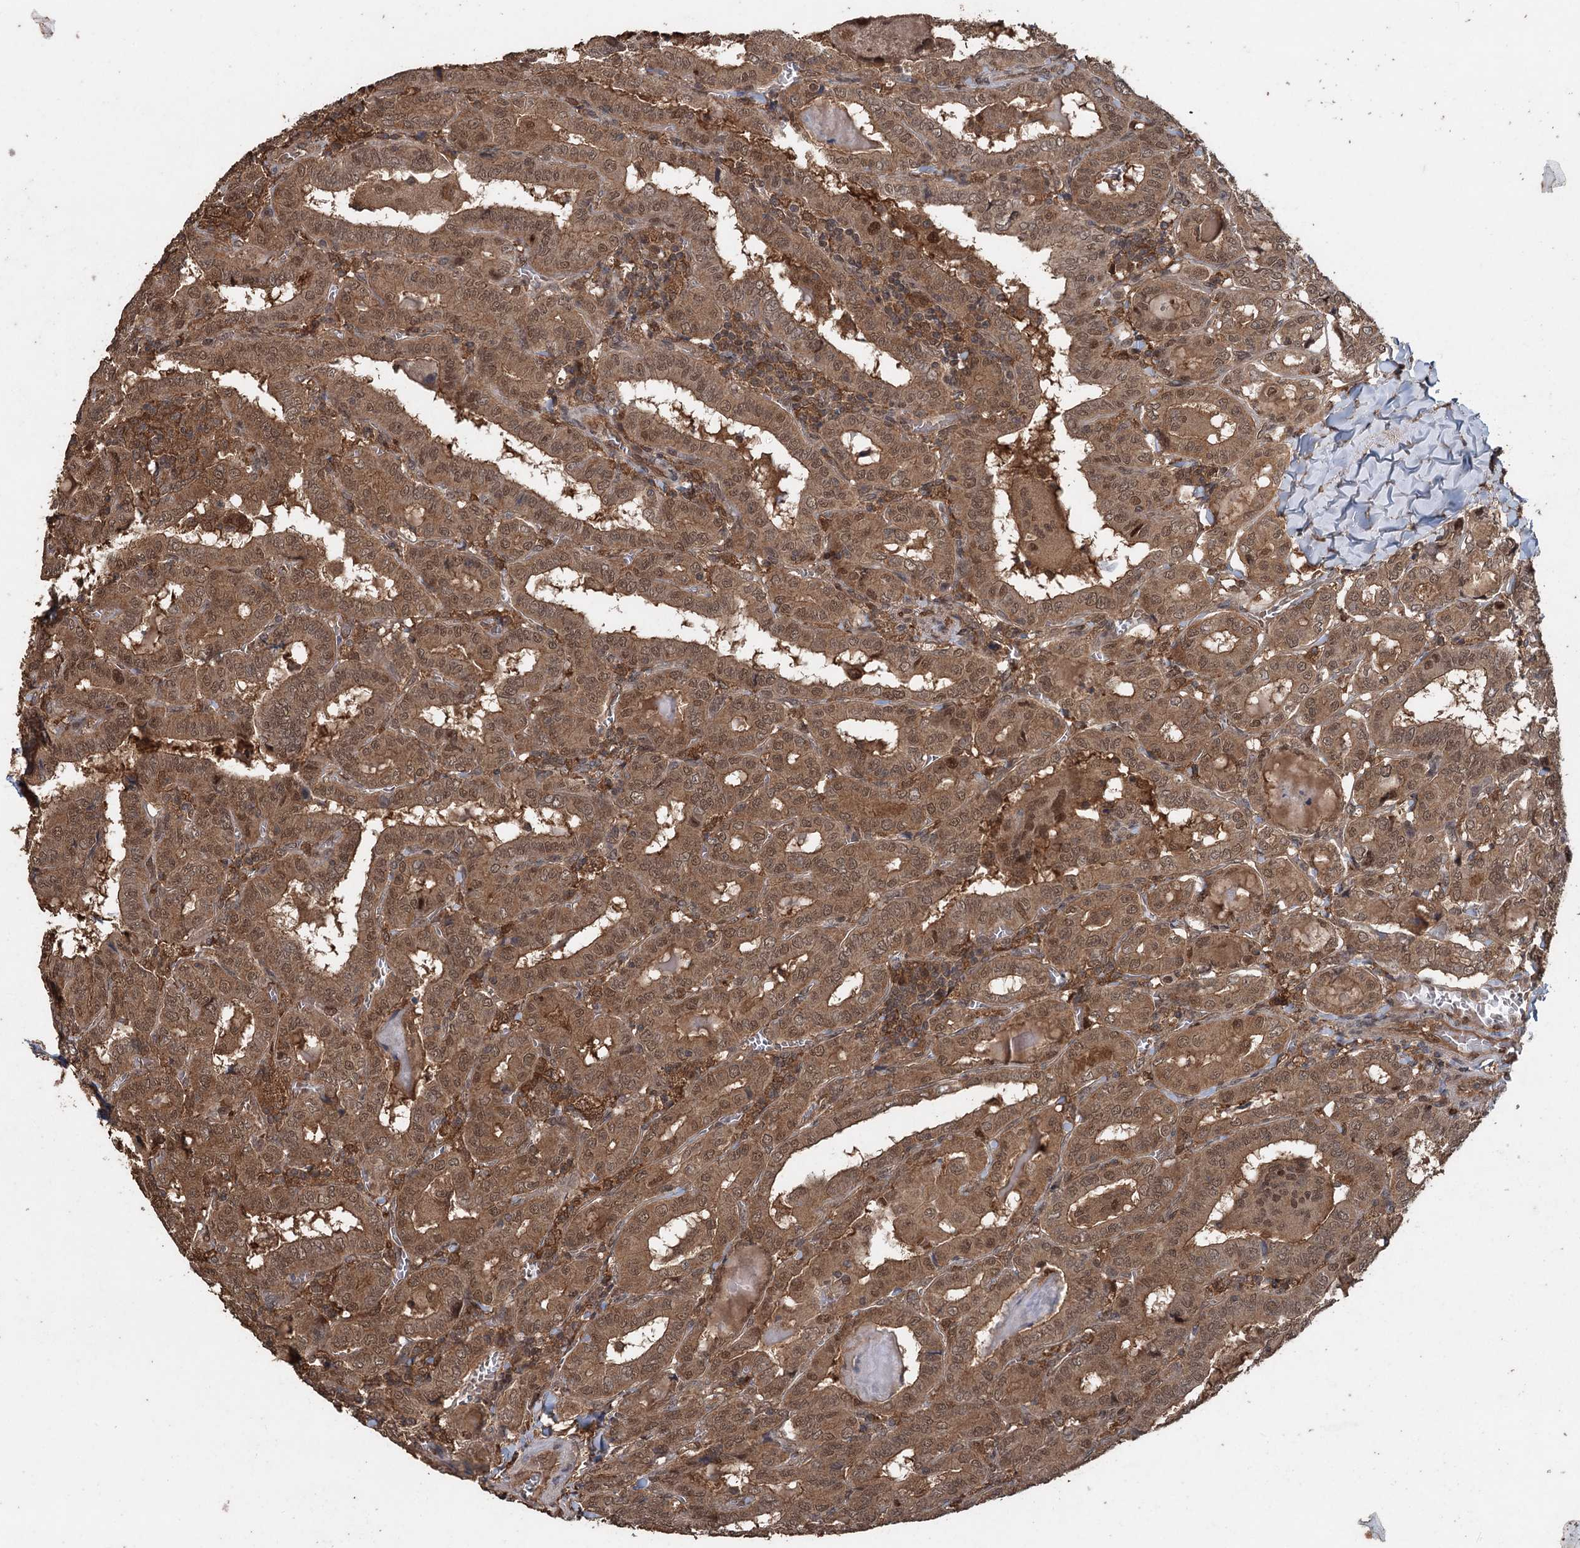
{"staining": {"intensity": "moderate", "quantity": ">75%", "location": "cytoplasmic/membranous,nuclear"}, "tissue": "thyroid cancer", "cell_type": "Tumor cells", "image_type": "cancer", "snomed": [{"axis": "morphology", "description": "Papillary adenocarcinoma, NOS"}, {"axis": "topography", "description": "Thyroid gland"}], "caption": "Immunohistochemical staining of papillary adenocarcinoma (thyroid) shows moderate cytoplasmic/membranous and nuclear protein expression in about >75% of tumor cells.", "gene": "FBXO7", "patient": {"sex": "female", "age": 72}}